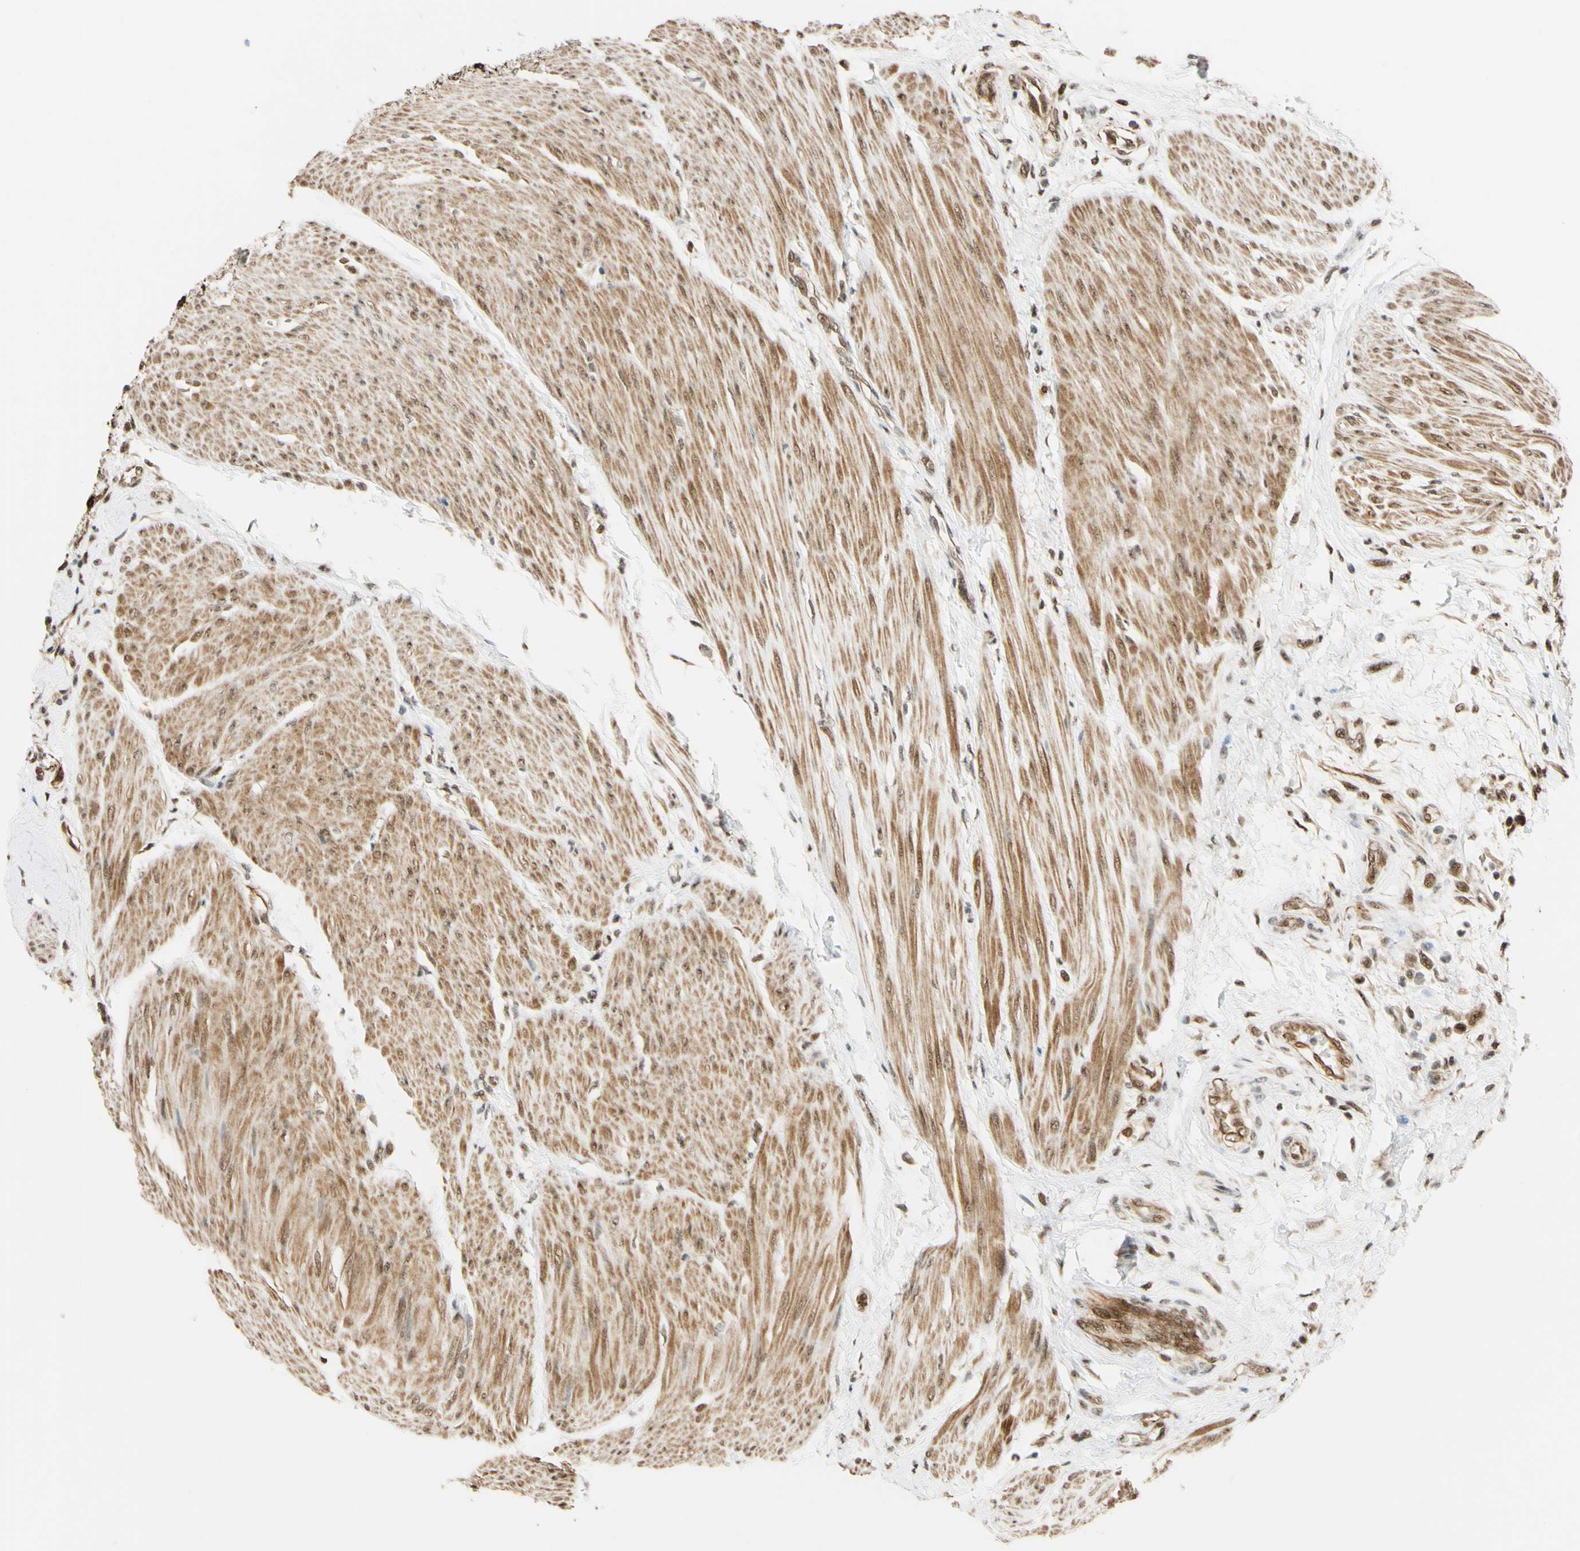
{"staining": {"intensity": "moderate", "quantity": ">75%", "location": "cytoplasmic/membranous,nuclear"}, "tissue": "urothelial cancer", "cell_type": "Tumor cells", "image_type": "cancer", "snomed": [{"axis": "morphology", "description": "Urothelial carcinoma, High grade"}, {"axis": "topography", "description": "Urinary bladder"}], "caption": "Brown immunohistochemical staining in human high-grade urothelial carcinoma exhibits moderate cytoplasmic/membranous and nuclear expression in approximately >75% of tumor cells.", "gene": "SAP18", "patient": {"sex": "male", "age": 35}}